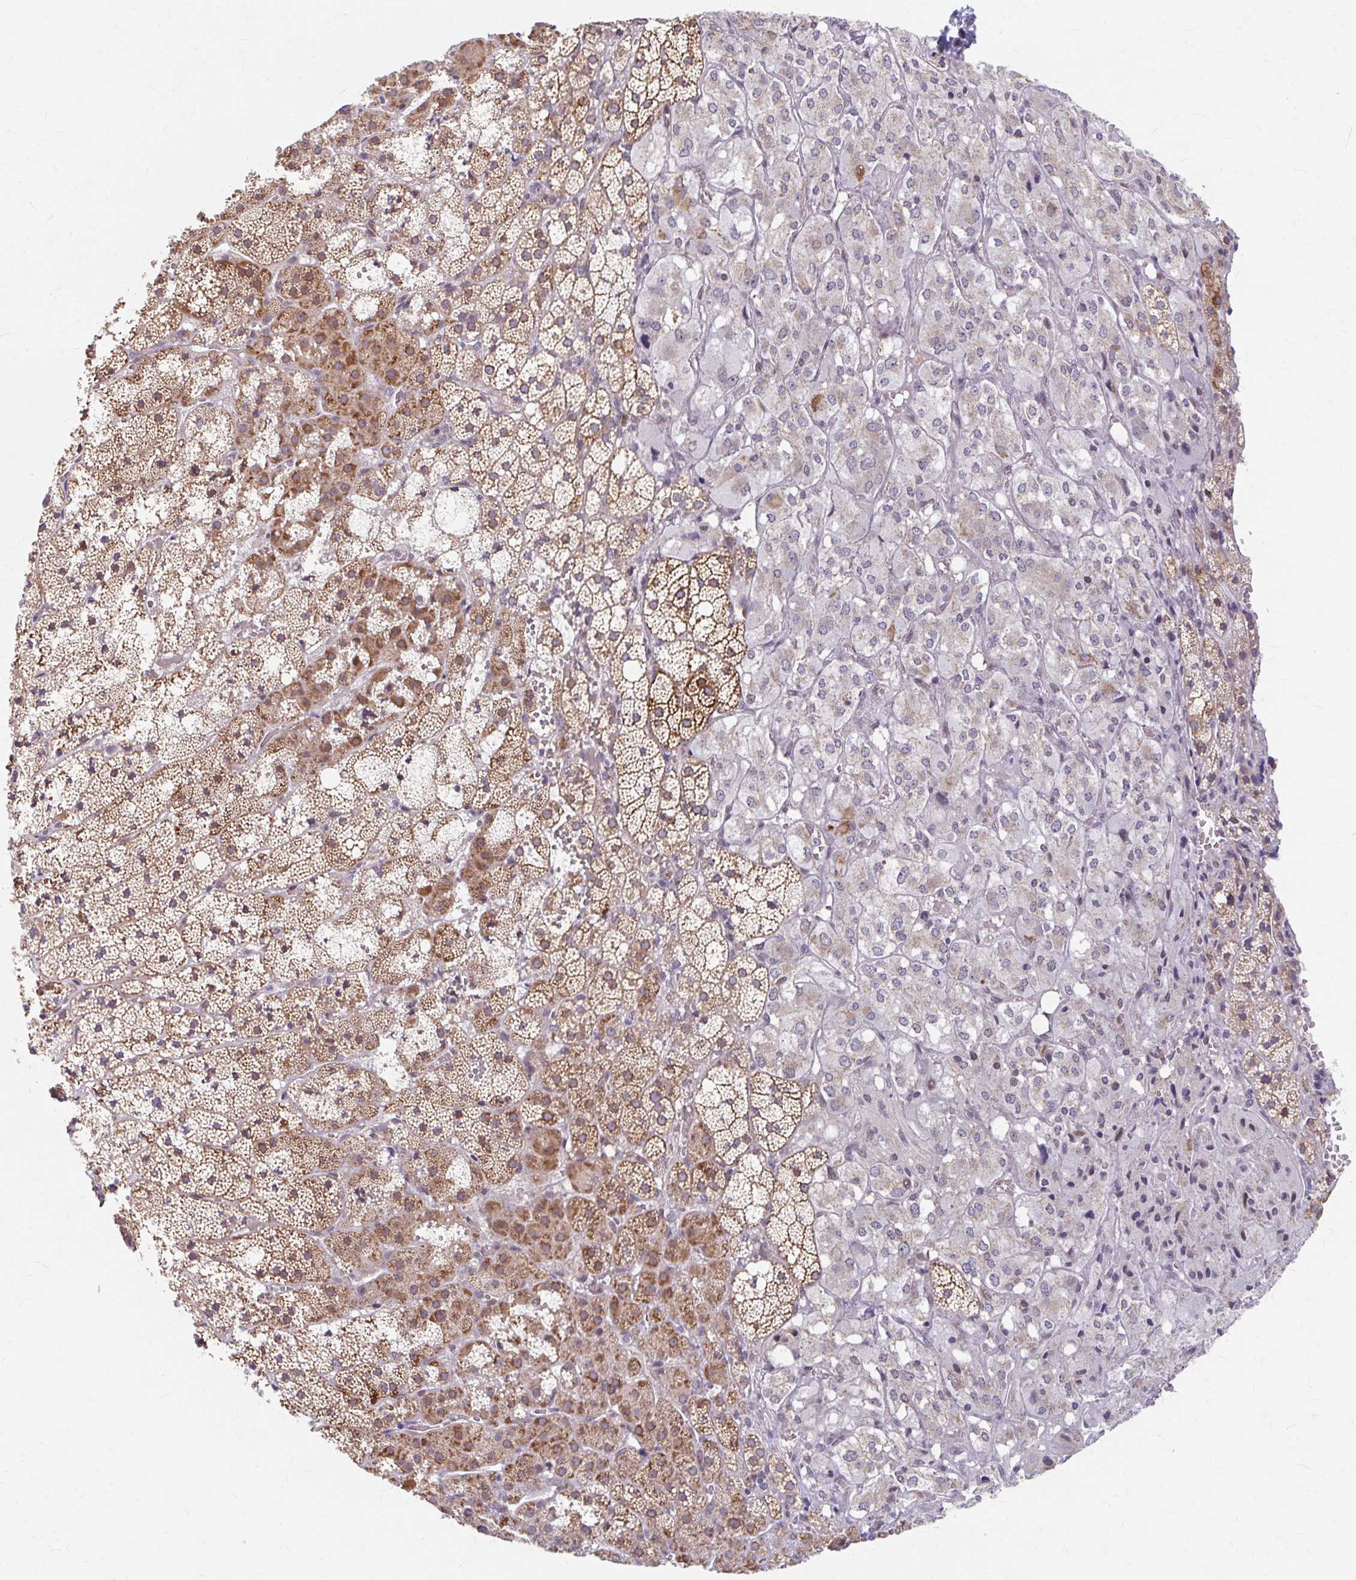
{"staining": {"intensity": "moderate", "quantity": ">75%", "location": "cytoplasmic/membranous"}, "tissue": "adrenal gland", "cell_type": "Glandular cells", "image_type": "normal", "snomed": [{"axis": "morphology", "description": "Normal tissue, NOS"}, {"axis": "topography", "description": "Adrenal gland"}], "caption": "Protein analysis of normal adrenal gland reveals moderate cytoplasmic/membranous staining in about >75% of glandular cells. (Stains: DAB in brown, nuclei in blue, Microscopy: brightfield microscopy at high magnification).", "gene": "BEAN1", "patient": {"sex": "male", "age": 53}}